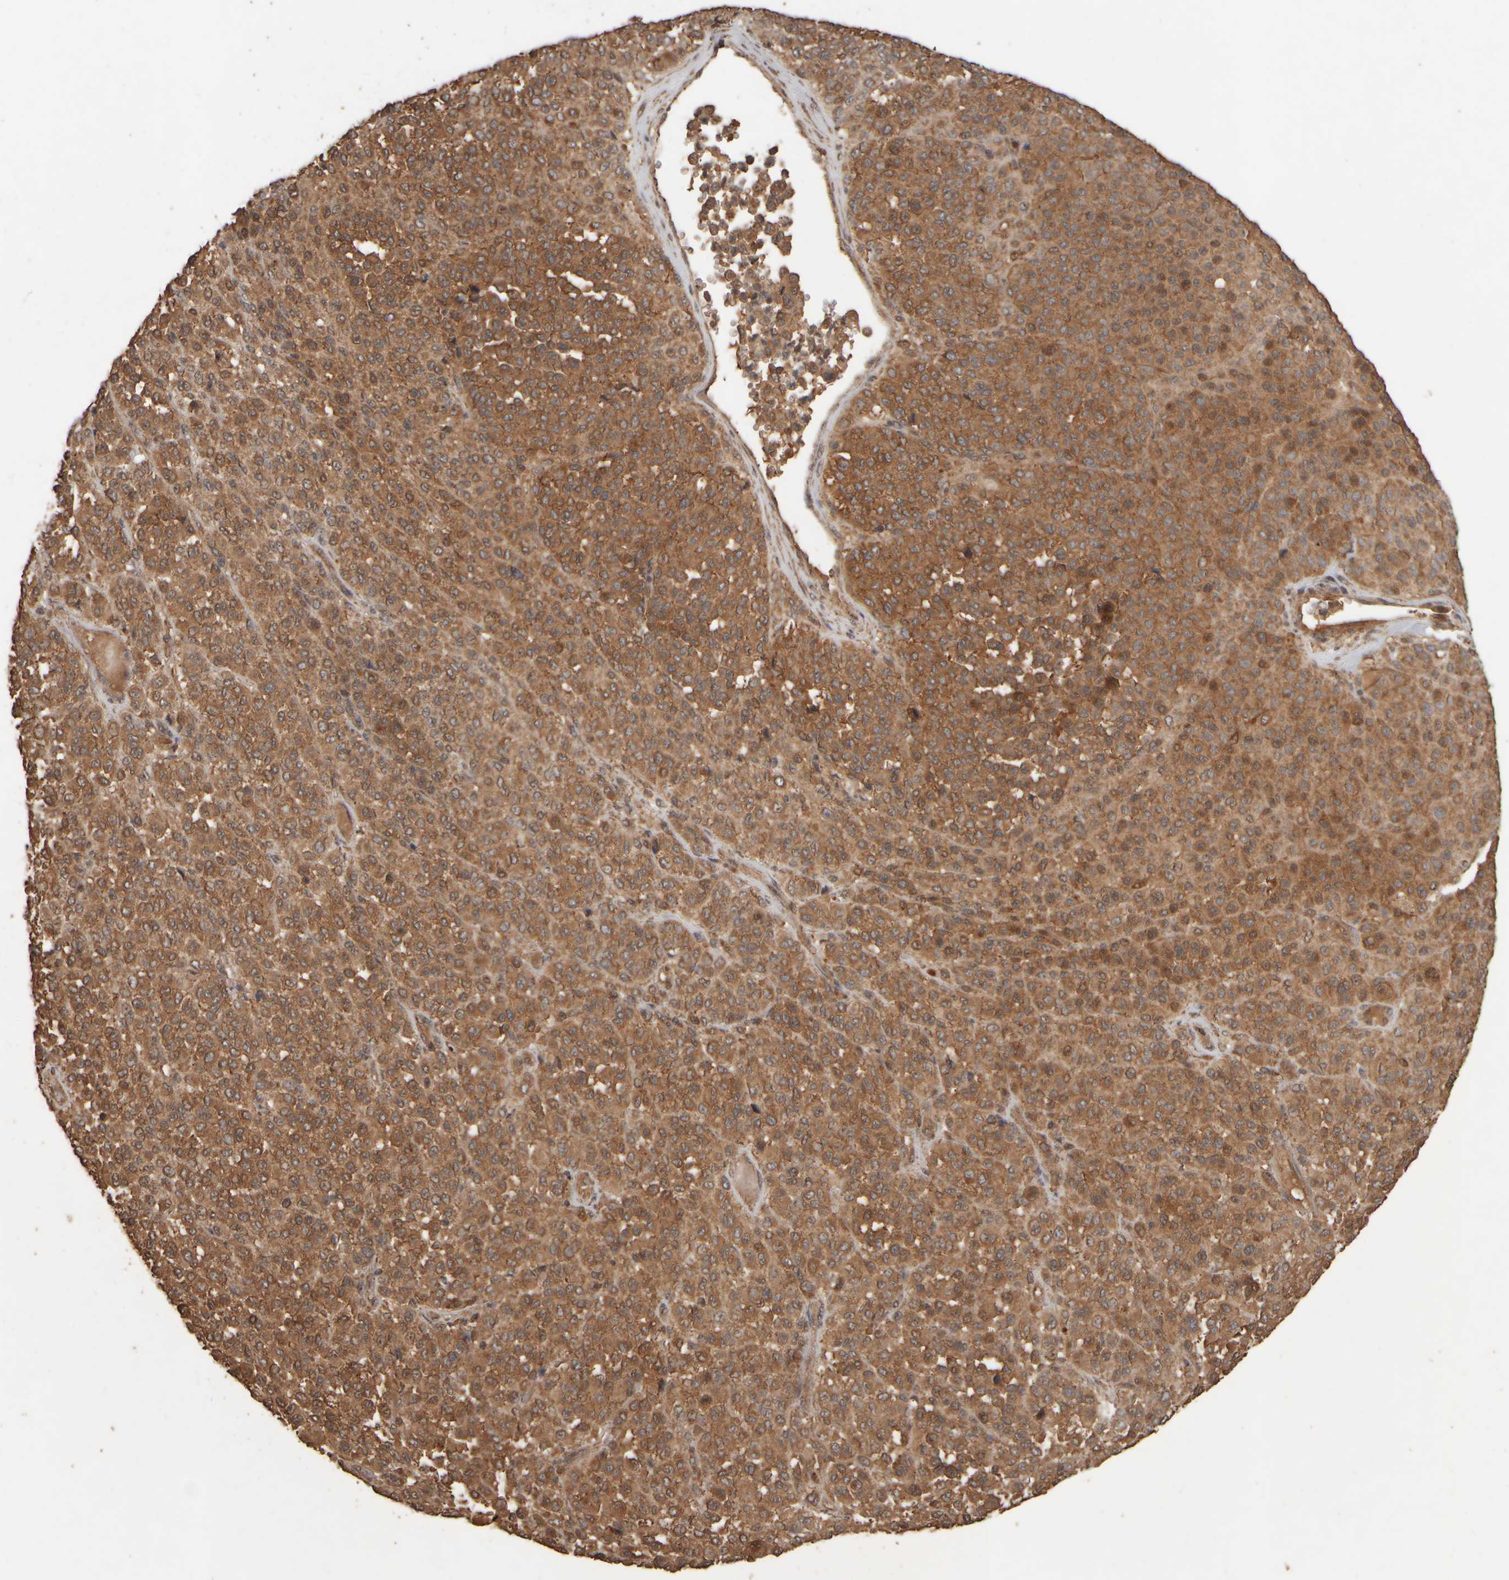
{"staining": {"intensity": "moderate", "quantity": ">75%", "location": "cytoplasmic/membranous,nuclear"}, "tissue": "melanoma", "cell_type": "Tumor cells", "image_type": "cancer", "snomed": [{"axis": "morphology", "description": "Malignant melanoma, Metastatic site"}, {"axis": "topography", "description": "Pancreas"}], "caption": "DAB (3,3'-diaminobenzidine) immunohistochemical staining of human malignant melanoma (metastatic site) shows moderate cytoplasmic/membranous and nuclear protein positivity in approximately >75% of tumor cells. (DAB IHC, brown staining for protein, blue staining for nuclei).", "gene": "SPHK1", "patient": {"sex": "female", "age": 30}}